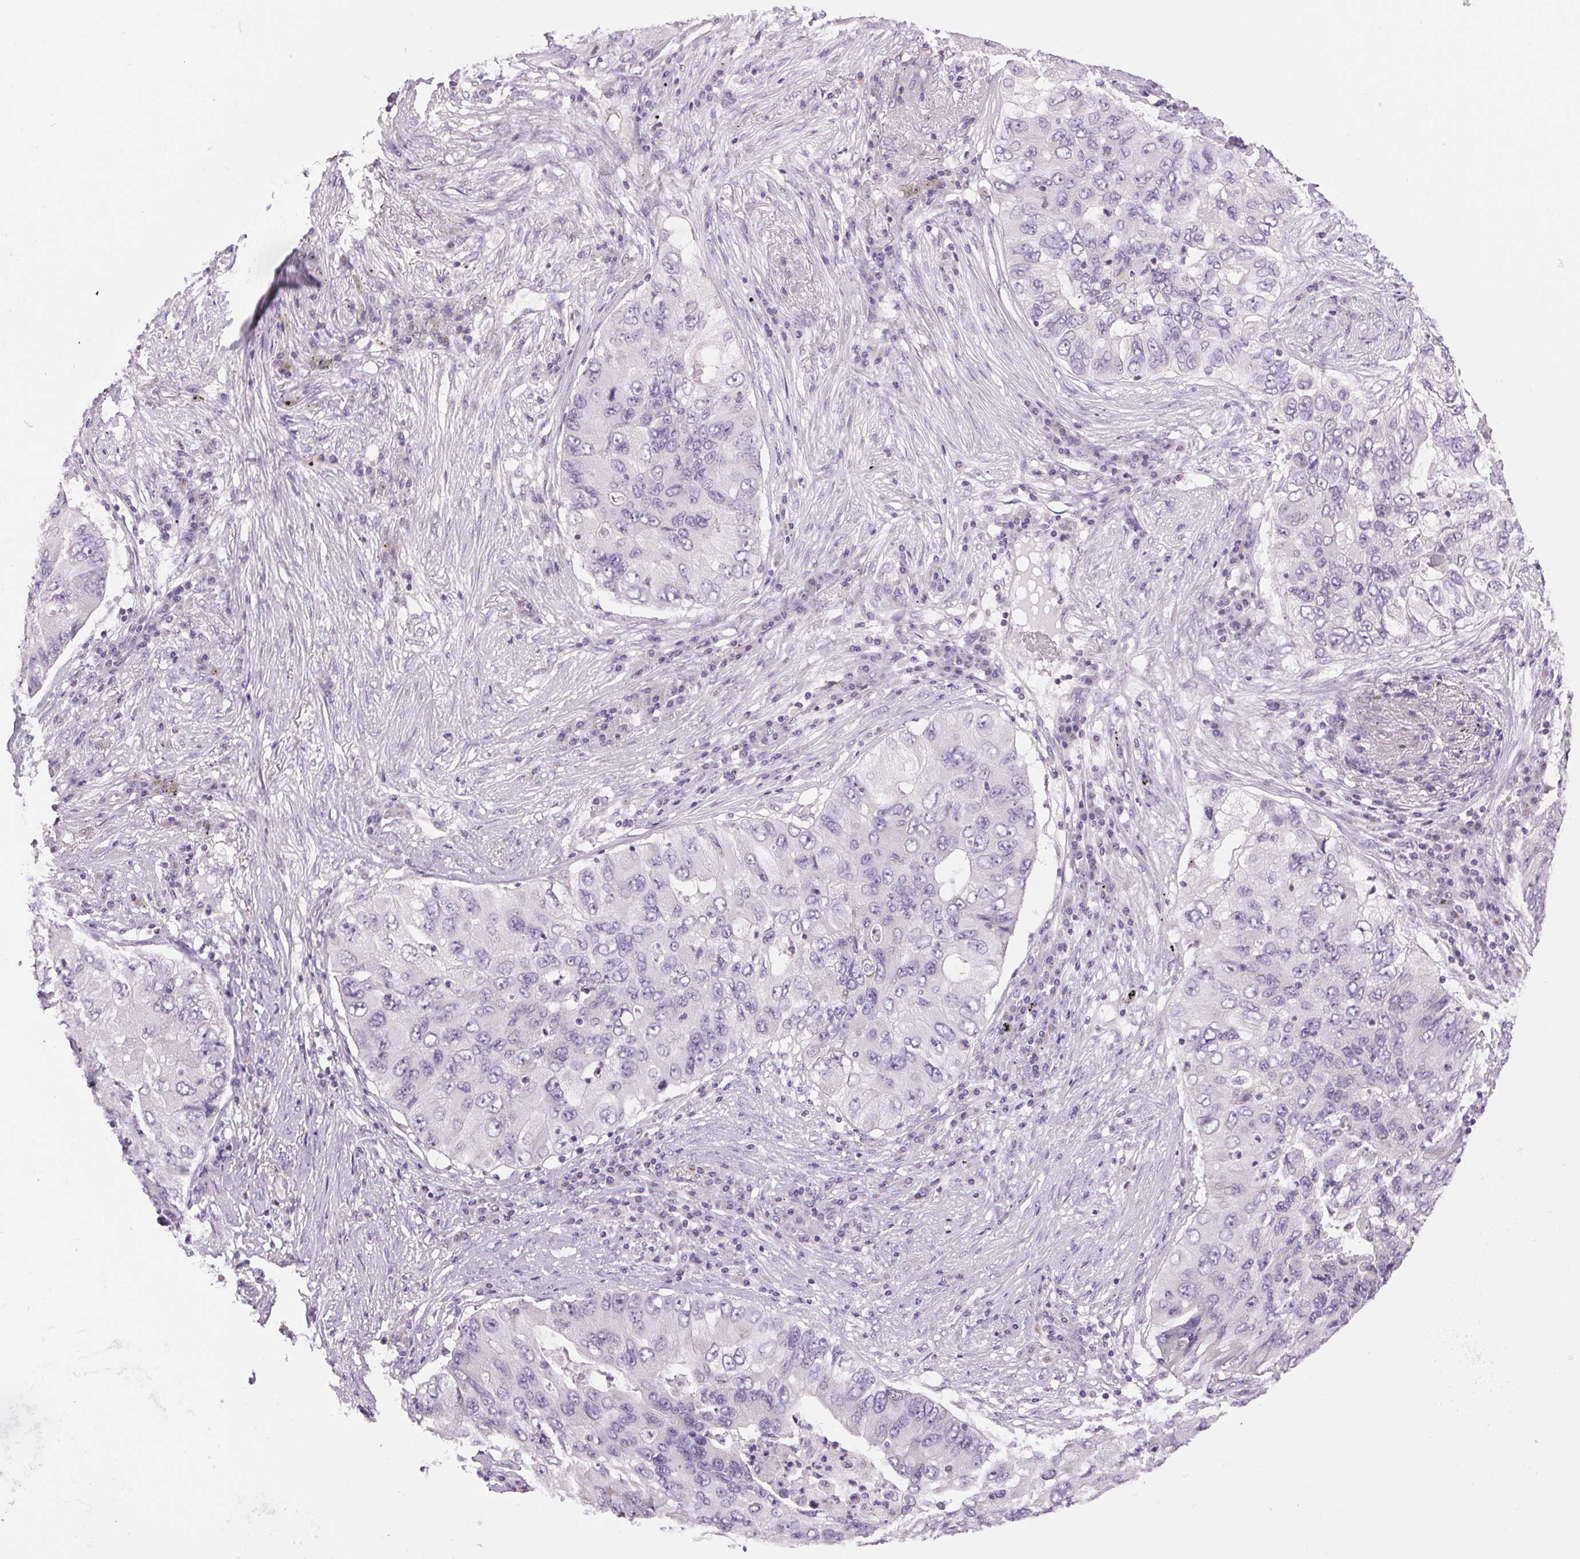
{"staining": {"intensity": "negative", "quantity": "none", "location": "none"}, "tissue": "lung cancer", "cell_type": "Tumor cells", "image_type": "cancer", "snomed": [{"axis": "morphology", "description": "Adenocarcinoma, NOS"}, {"axis": "morphology", "description": "Adenocarcinoma, metastatic, NOS"}, {"axis": "topography", "description": "Lymph node"}, {"axis": "topography", "description": "Lung"}], "caption": "Tumor cells show no significant expression in lung cancer (metastatic adenocarcinoma).", "gene": "CTNNA3", "patient": {"sex": "female", "age": 54}}